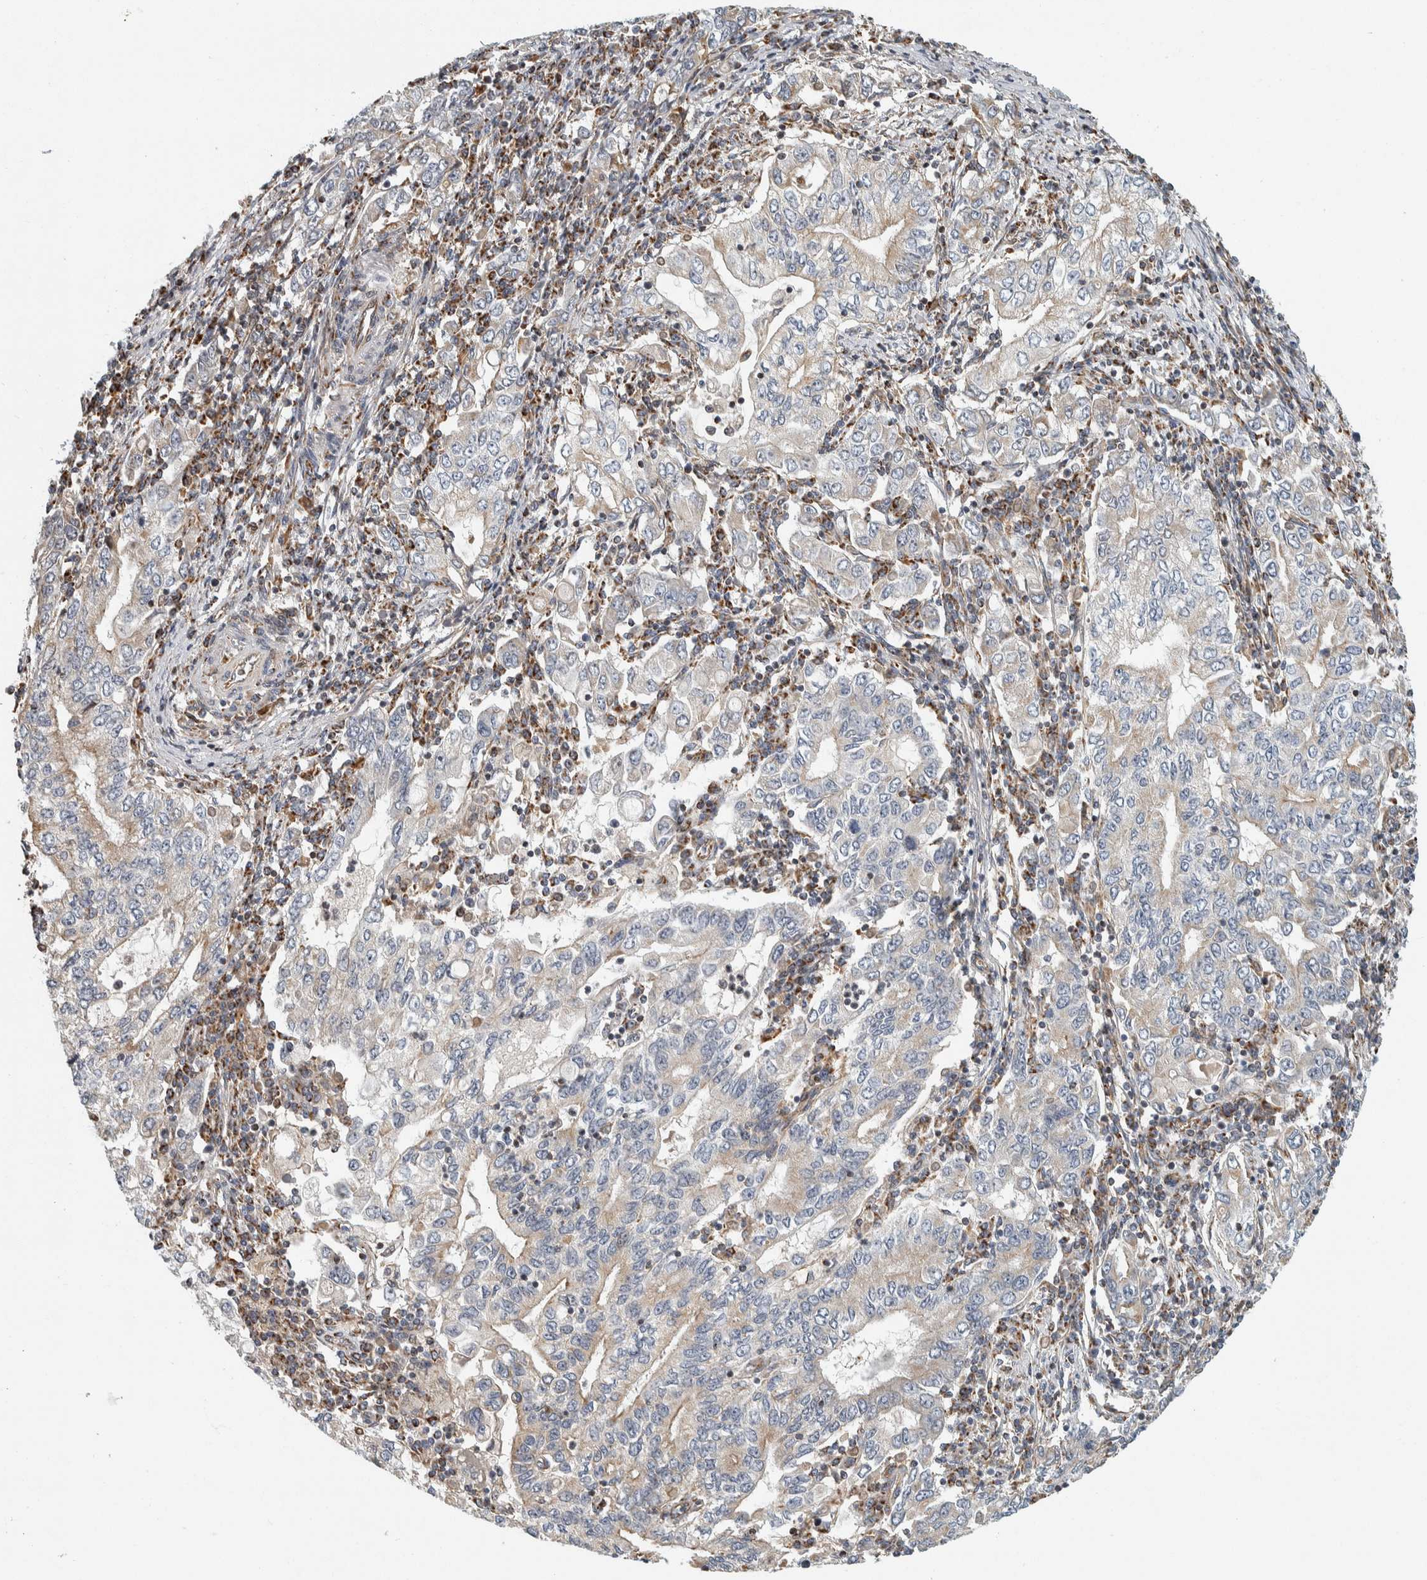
{"staining": {"intensity": "weak", "quantity": "25%-75%", "location": "cytoplasmic/membranous"}, "tissue": "stomach cancer", "cell_type": "Tumor cells", "image_type": "cancer", "snomed": [{"axis": "morphology", "description": "Adenocarcinoma, NOS"}, {"axis": "topography", "description": "Stomach, lower"}], "caption": "Adenocarcinoma (stomach) tissue shows weak cytoplasmic/membranous expression in about 25%-75% of tumor cells (IHC, brightfield microscopy, high magnification).", "gene": "AFP", "patient": {"sex": "female", "age": 72}}